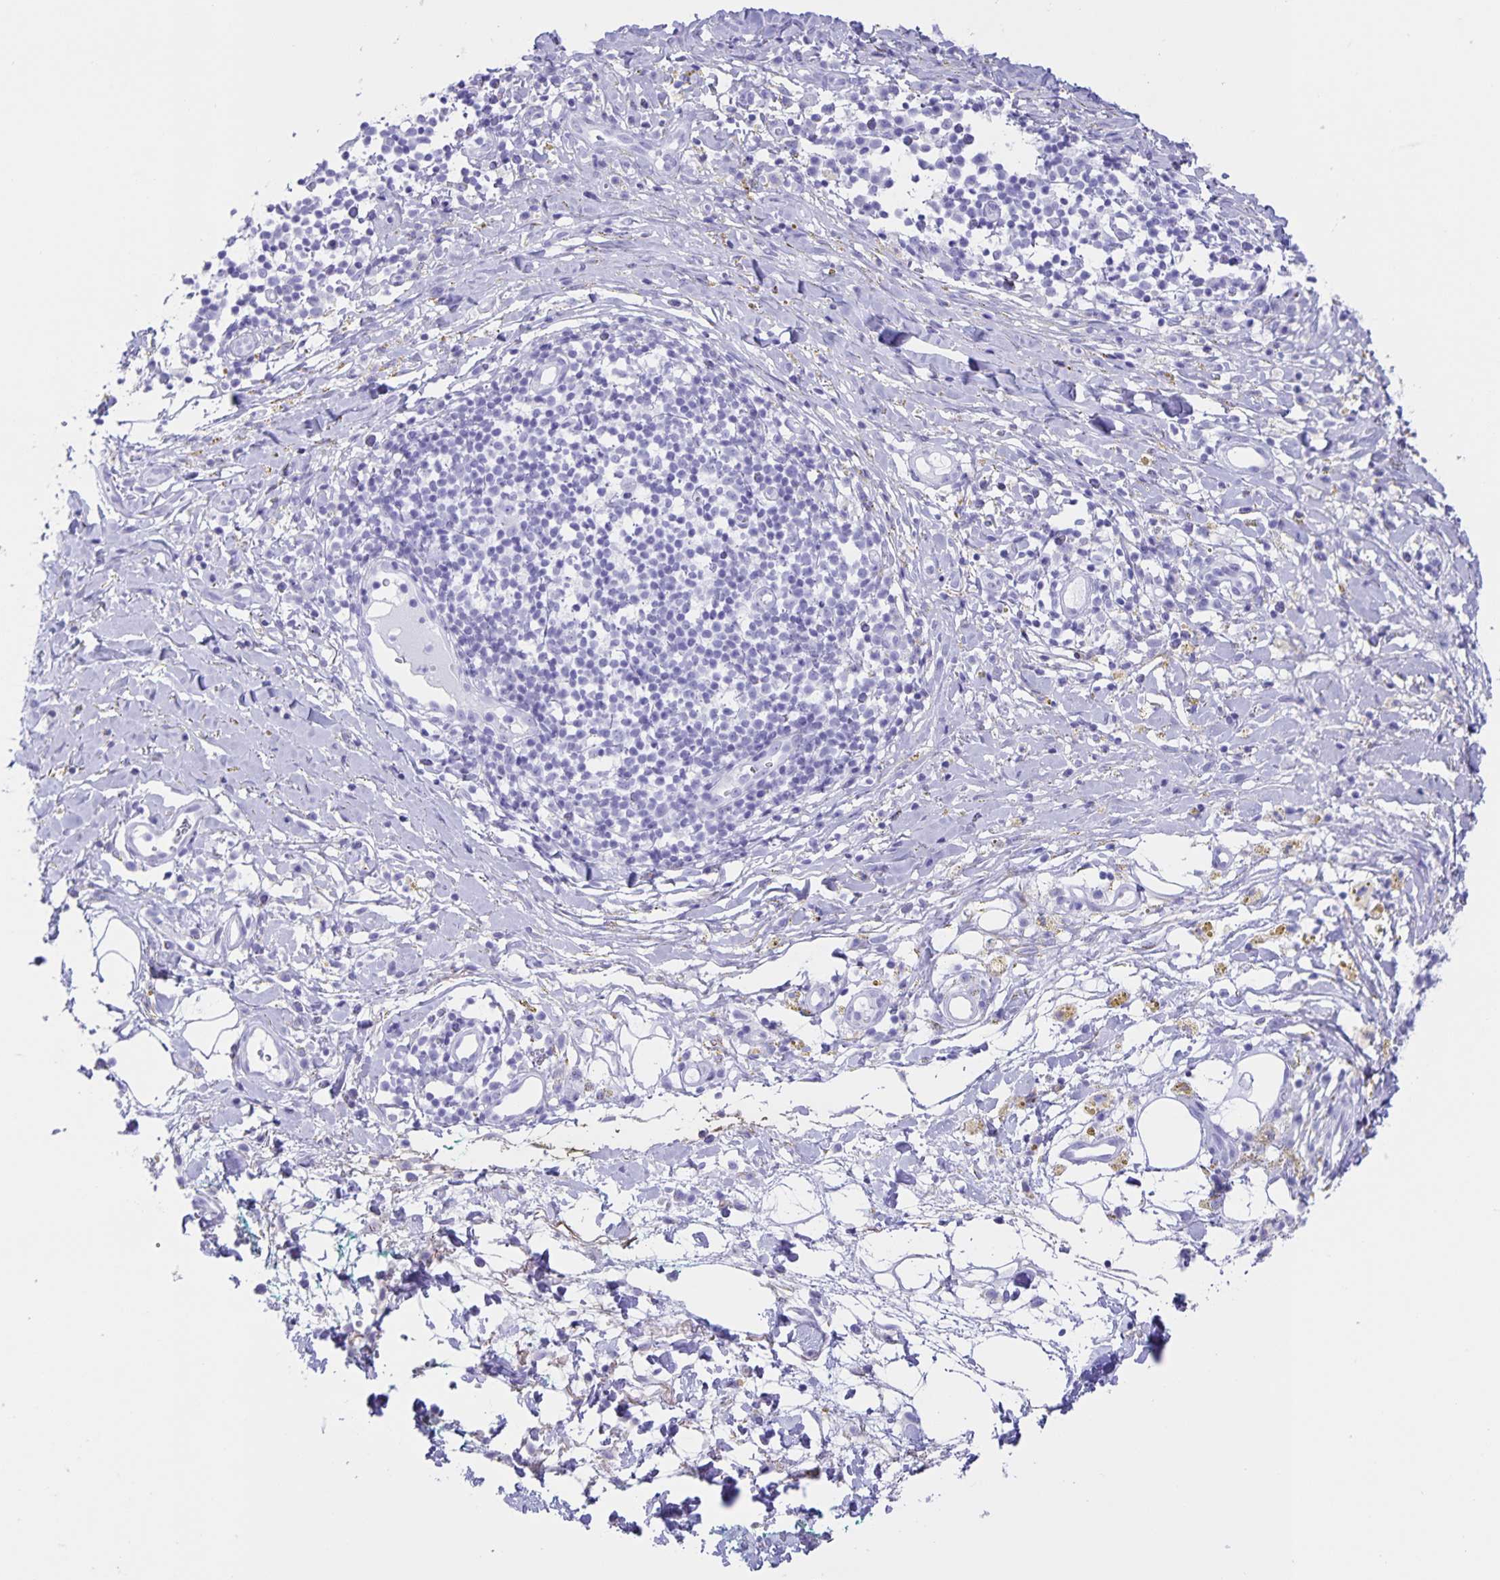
{"staining": {"intensity": "negative", "quantity": "none", "location": "none"}, "tissue": "melanoma", "cell_type": "Tumor cells", "image_type": "cancer", "snomed": [{"axis": "morphology", "description": "Malignant melanoma, NOS"}, {"axis": "topography", "description": "Skin"}], "caption": "Image shows no significant protein expression in tumor cells of melanoma. Nuclei are stained in blue.", "gene": "AQP4", "patient": {"sex": "male", "age": 66}}